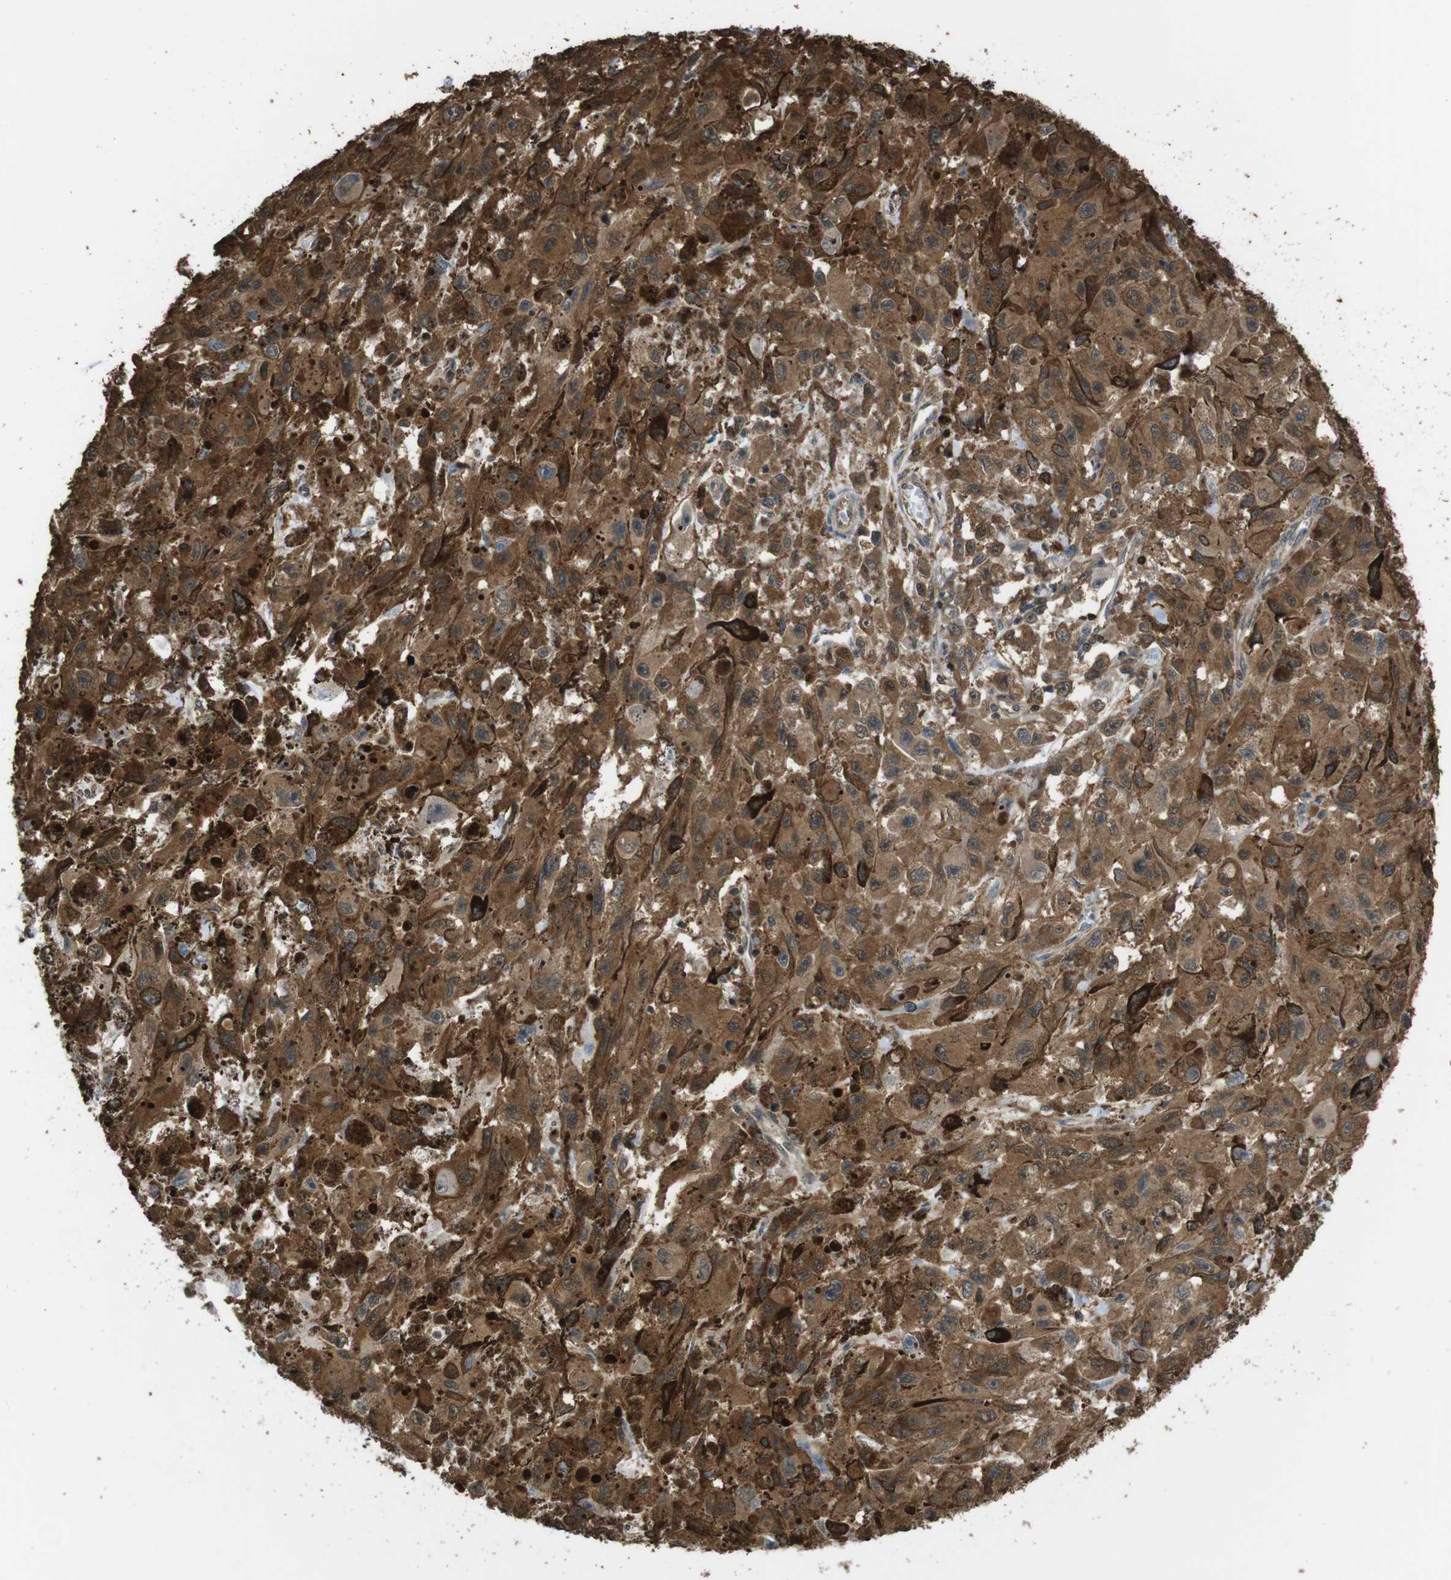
{"staining": {"intensity": "moderate", "quantity": ">75%", "location": "cytoplasmic/membranous"}, "tissue": "melanoma", "cell_type": "Tumor cells", "image_type": "cancer", "snomed": [{"axis": "morphology", "description": "Malignant melanoma, NOS"}, {"axis": "topography", "description": "Skin"}], "caption": "The image reveals staining of melanoma, revealing moderate cytoplasmic/membranous protein staining (brown color) within tumor cells.", "gene": "ARHGDIA", "patient": {"sex": "female", "age": 104}}